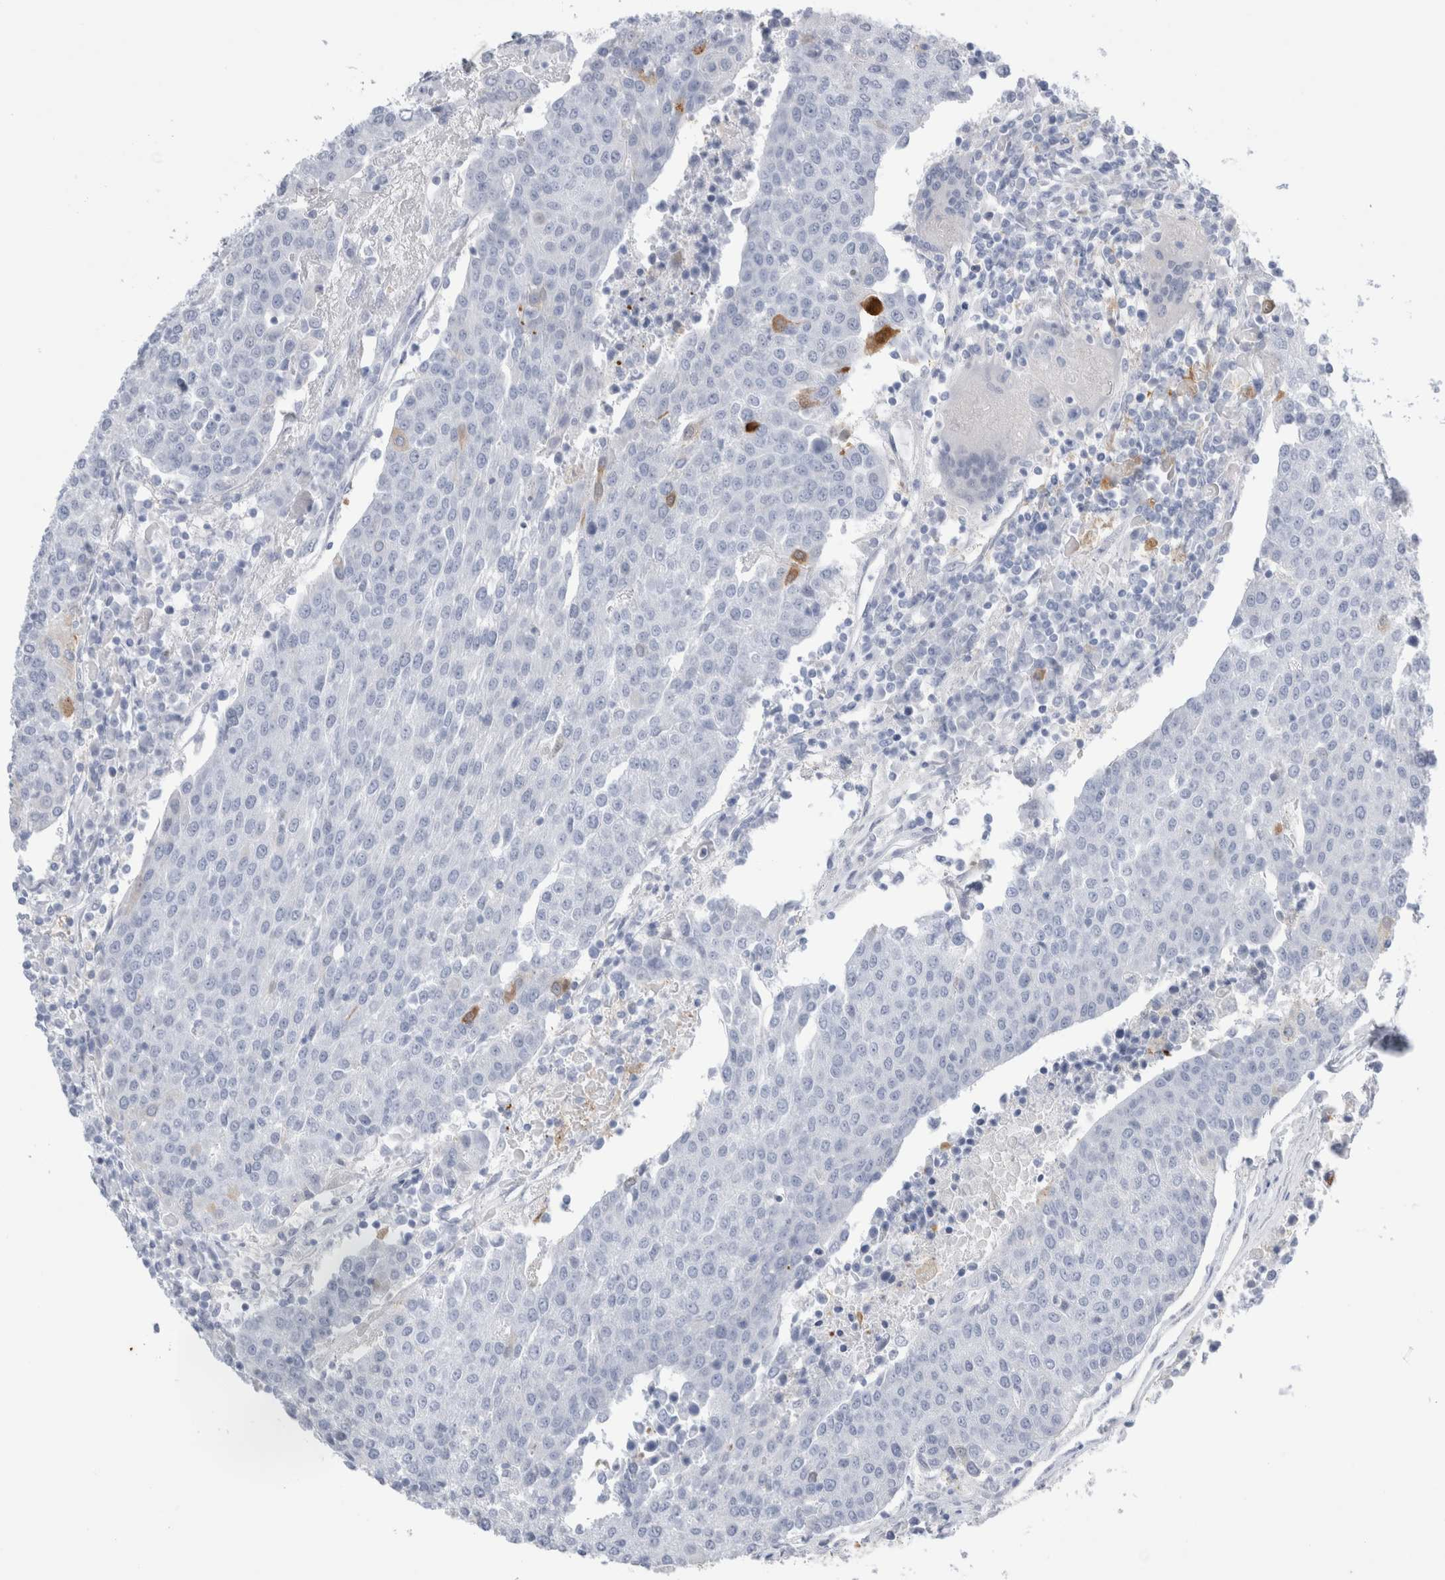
{"staining": {"intensity": "negative", "quantity": "none", "location": "none"}, "tissue": "urothelial cancer", "cell_type": "Tumor cells", "image_type": "cancer", "snomed": [{"axis": "morphology", "description": "Urothelial carcinoma, High grade"}, {"axis": "topography", "description": "Urinary bladder"}], "caption": "There is no significant expression in tumor cells of urothelial carcinoma (high-grade).", "gene": "NAPEPLD", "patient": {"sex": "female", "age": 85}}